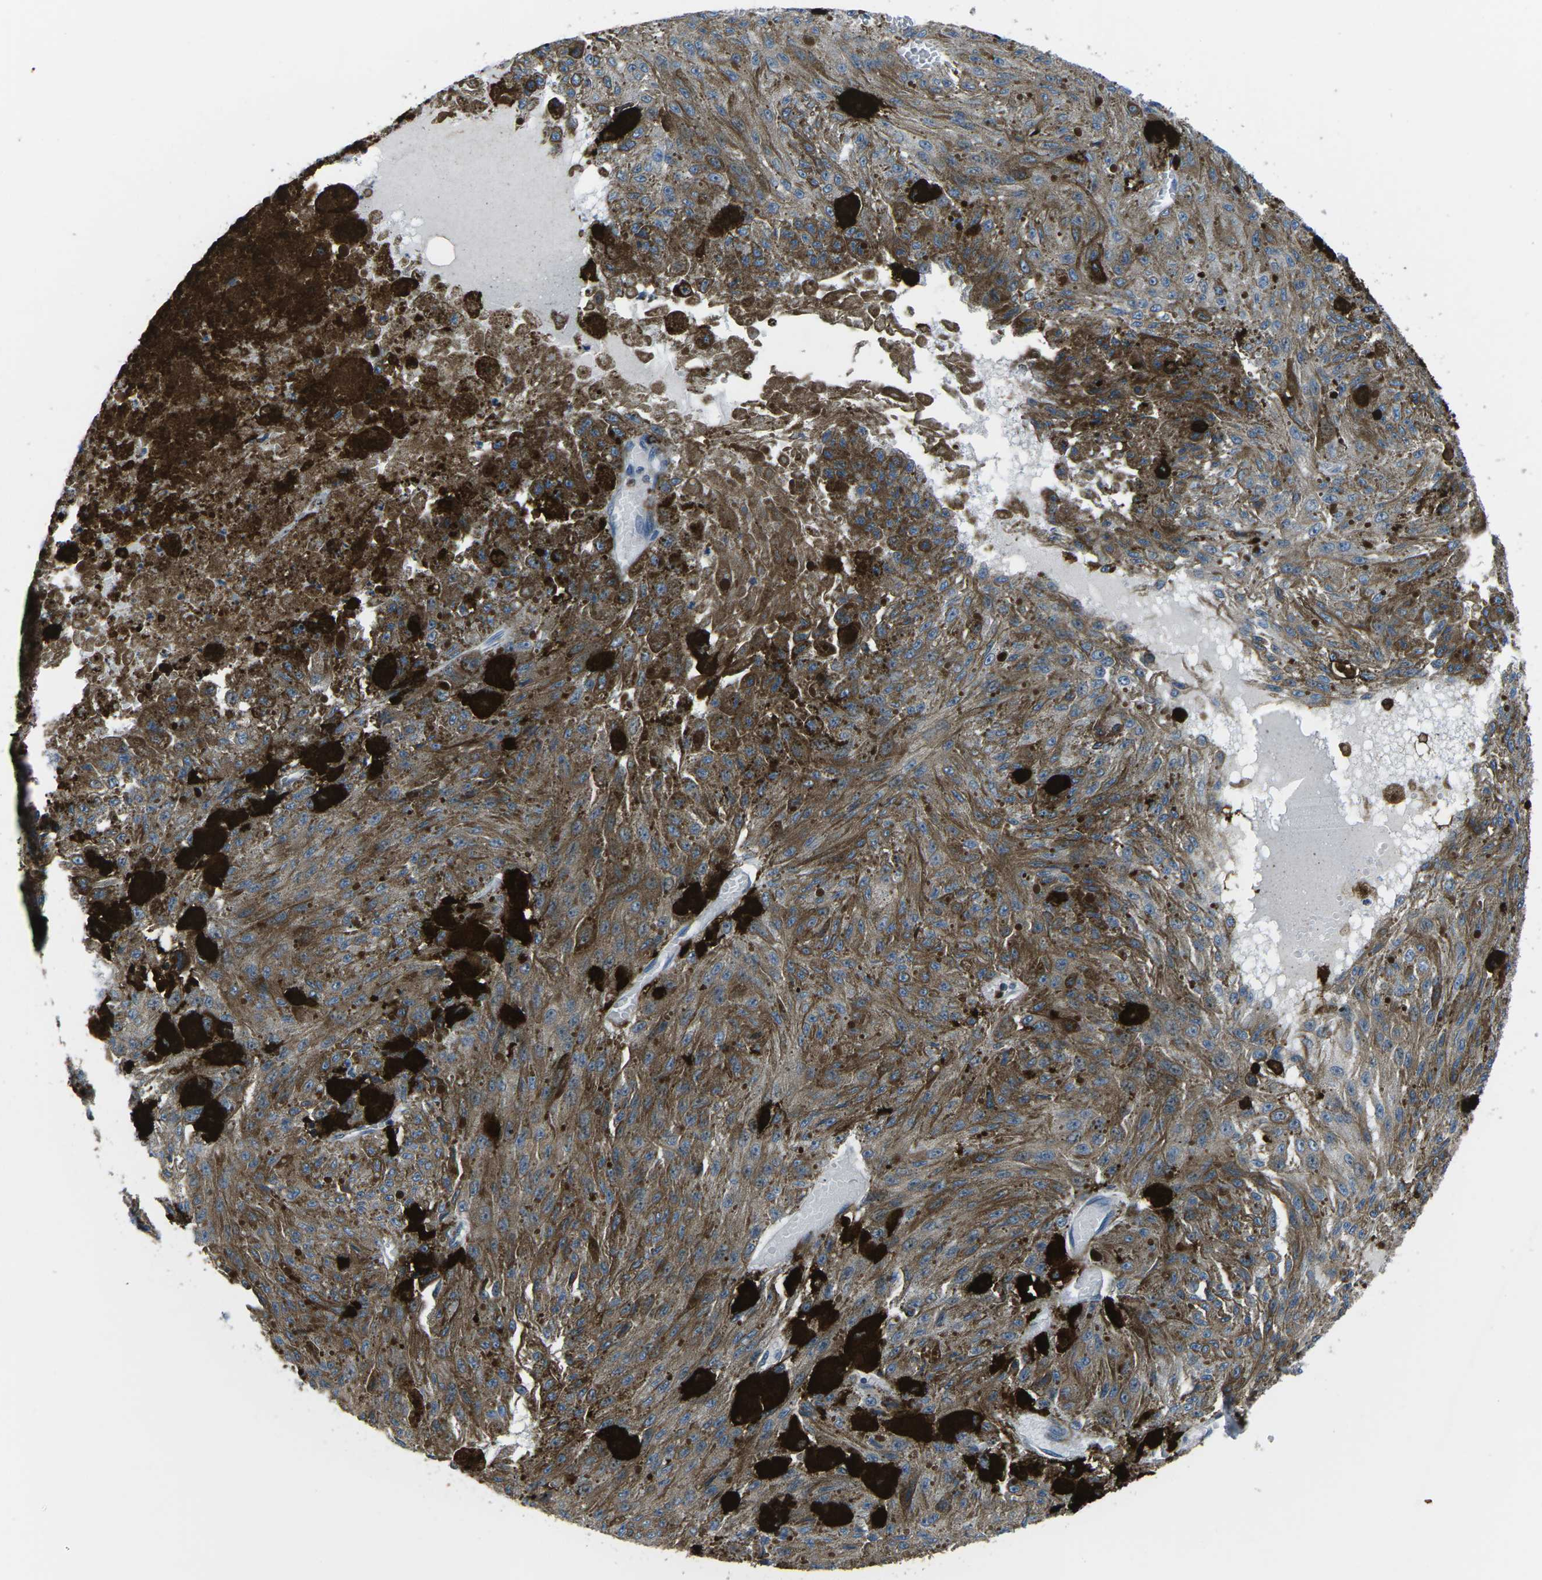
{"staining": {"intensity": "moderate", "quantity": "25%-75%", "location": "cytoplasmic/membranous"}, "tissue": "melanoma", "cell_type": "Tumor cells", "image_type": "cancer", "snomed": [{"axis": "morphology", "description": "Malignant melanoma, NOS"}, {"axis": "topography", "description": "Other"}], "caption": "Malignant melanoma stained with immunohistochemistry (IHC) reveals moderate cytoplasmic/membranous expression in approximately 25%-75% of tumor cells.", "gene": "PTPN1", "patient": {"sex": "male", "age": 79}}